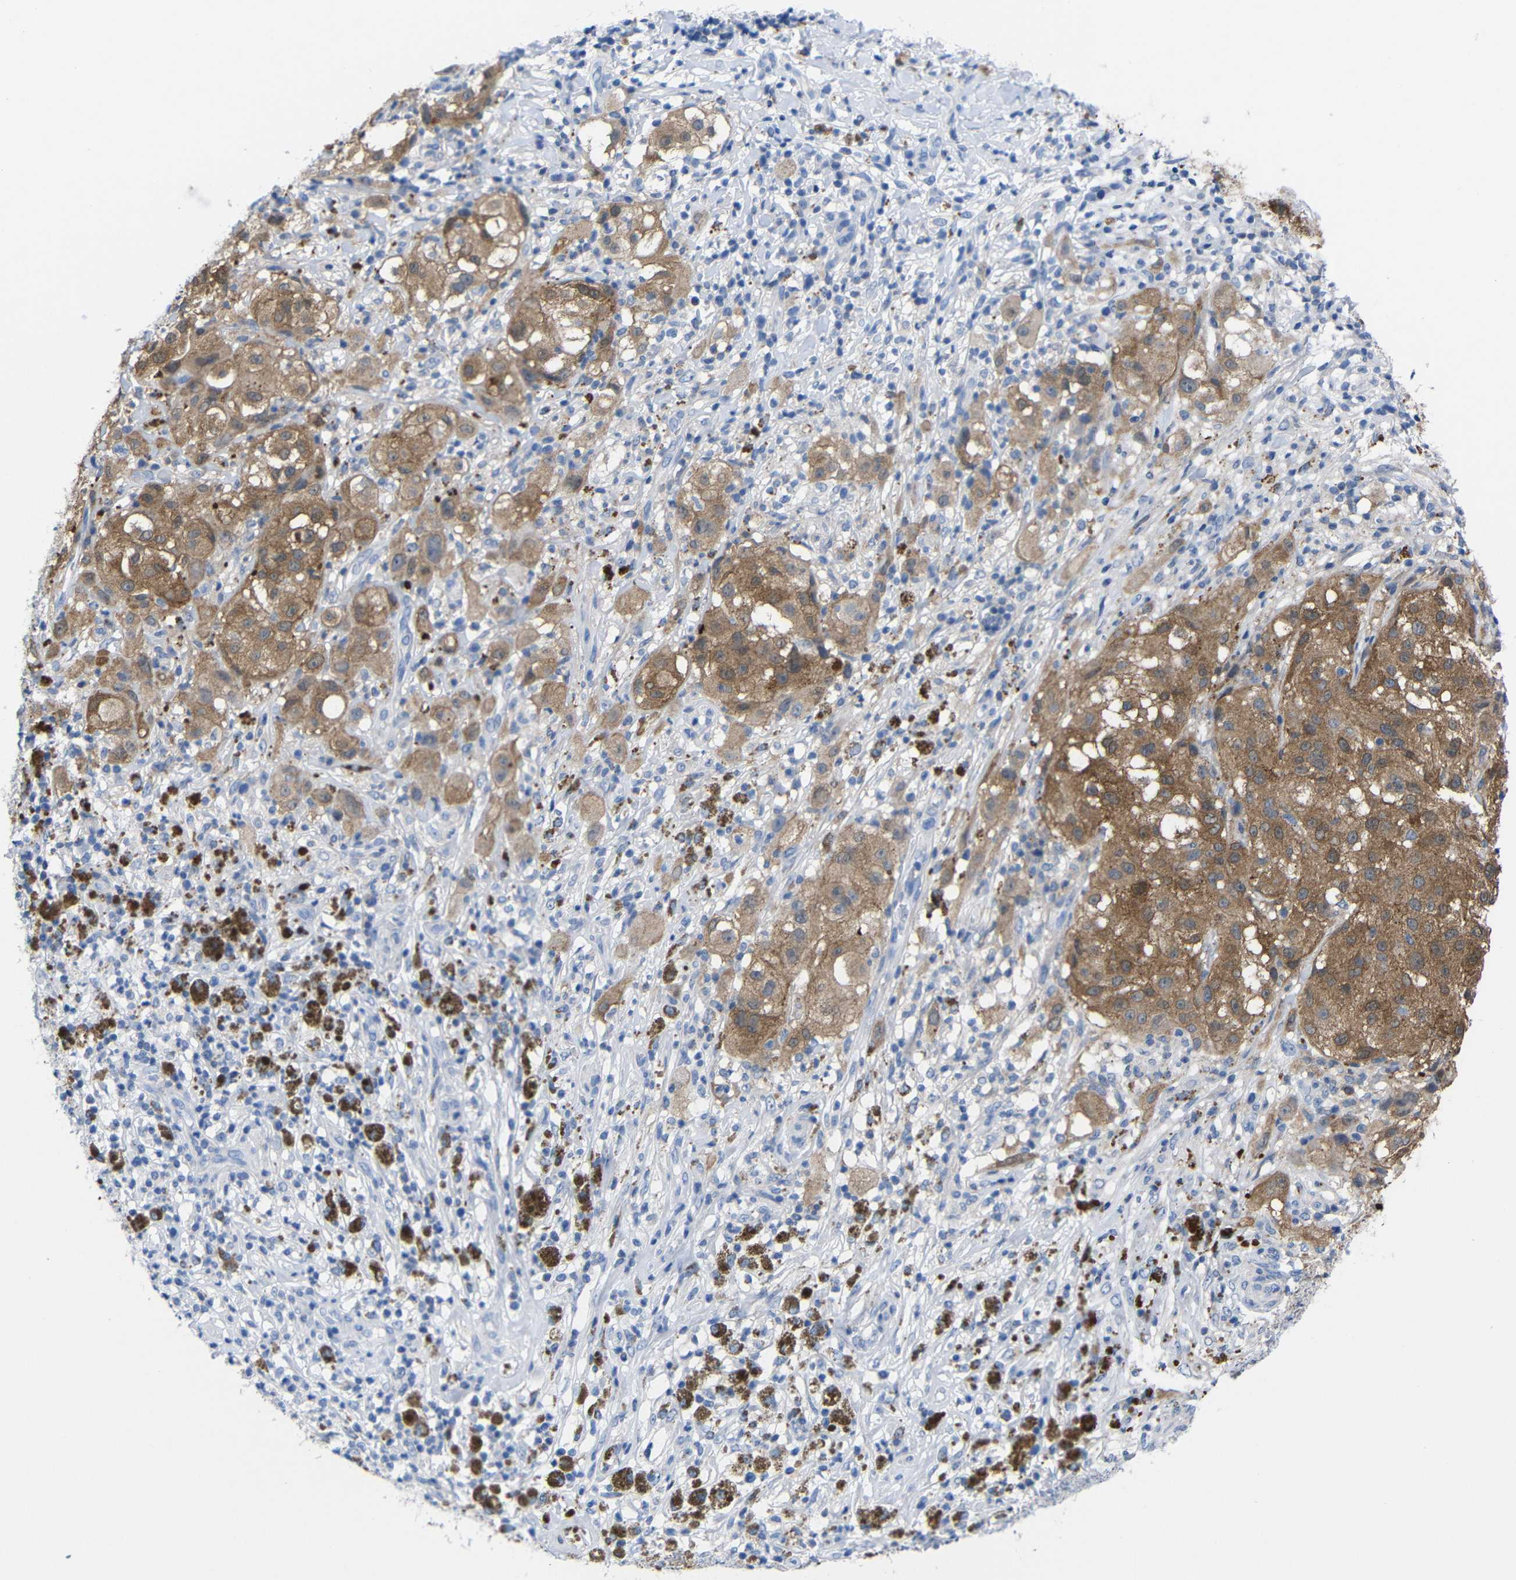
{"staining": {"intensity": "moderate", "quantity": ">75%", "location": "cytoplasmic/membranous"}, "tissue": "melanoma", "cell_type": "Tumor cells", "image_type": "cancer", "snomed": [{"axis": "morphology", "description": "Necrosis, NOS"}, {"axis": "morphology", "description": "Malignant melanoma, NOS"}, {"axis": "topography", "description": "Skin"}], "caption": "This micrograph demonstrates IHC staining of human melanoma, with medium moderate cytoplasmic/membranous positivity in about >75% of tumor cells.", "gene": "PEBP1", "patient": {"sex": "female", "age": 87}}